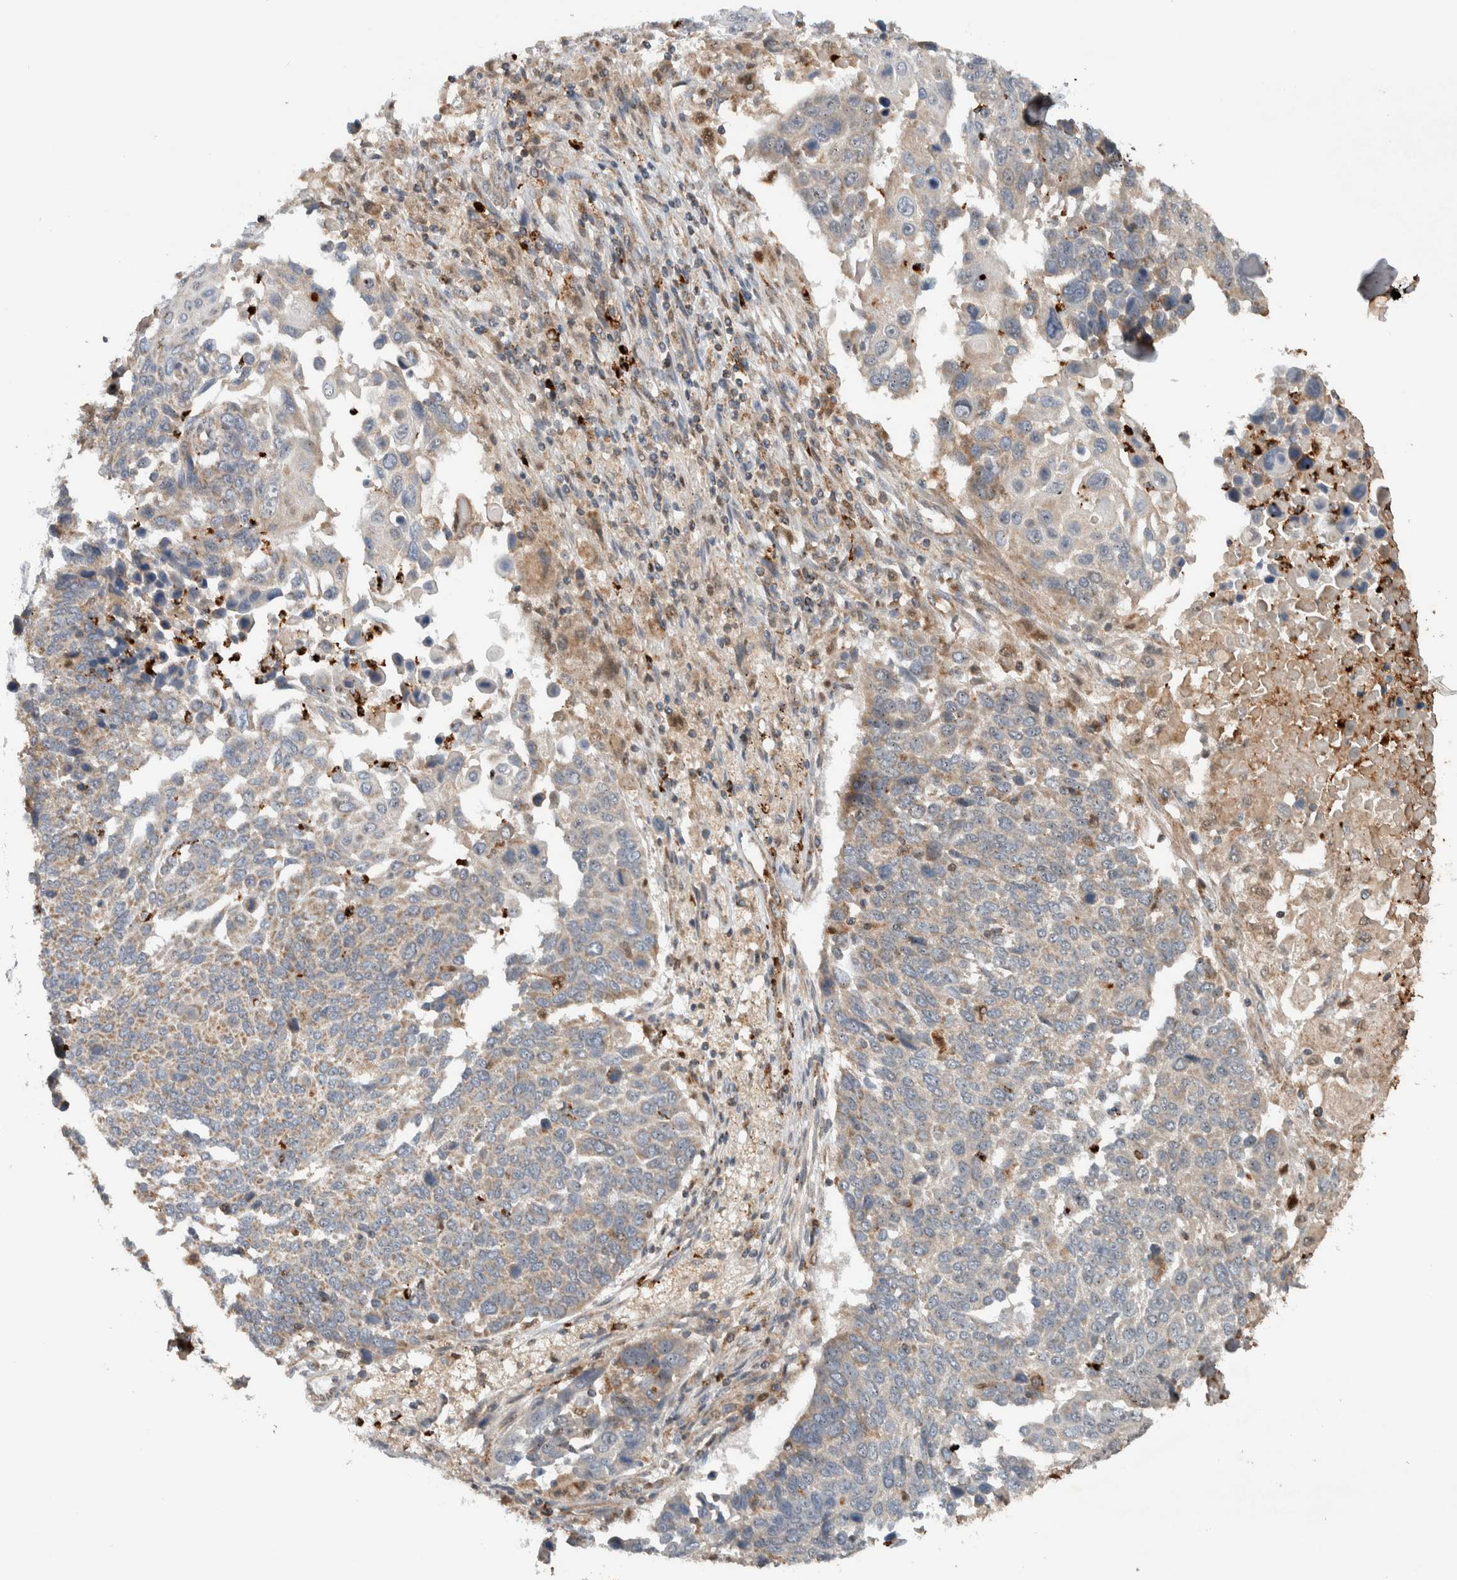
{"staining": {"intensity": "weak", "quantity": "<25%", "location": "cytoplasmic/membranous"}, "tissue": "lung cancer", "cell_type": "Tumor cells", "image_type": "cancer", "snomed": [{"axis": "morphology", "description": "Squamous cell carcinoma, NOS"}, {"axis": "topography", "description": "Lung"}], "caption": "Tumor cells are negative for protein expression in human lung cancer (squamous cell carcinoma).", "gene": "VPS53", "patient": {"sex": "male", "age": 66}}